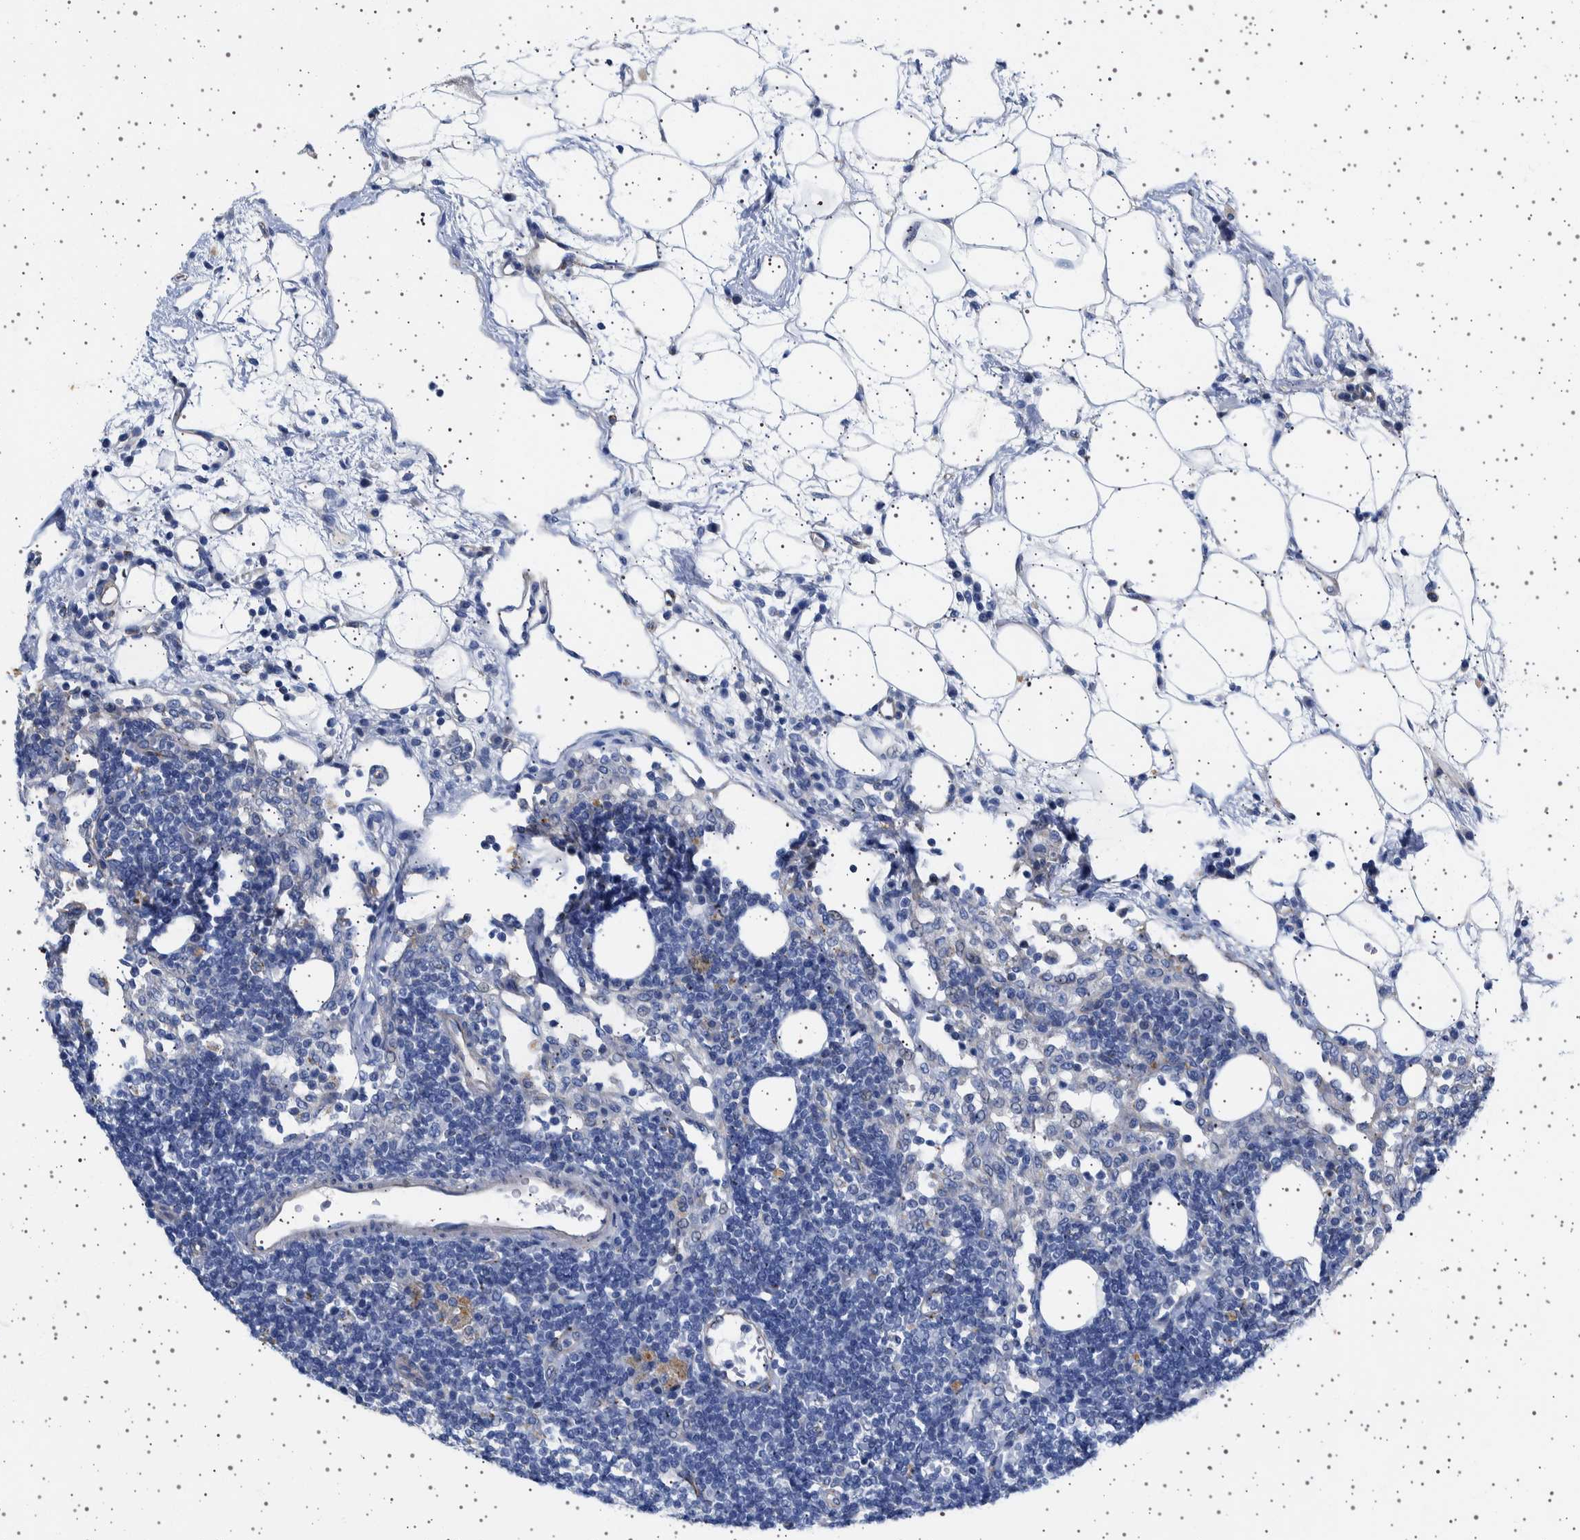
{"staining": {"intensity": "negative", "quantity": "none", "location": "none"}, "tissue": "lymph node", "cell_type": "Germinal center cells", "image_type": "normal", "snomed": [{"axis": "morphology", "description": "Normal tissue, NOS"}, {"axis": "morphology", "description": "Carcinoid, malignant, NOS"}, {"axis": "topography", "description": "Lymph node"}], "caption": "The IHC histopathology image has no significant positivity in germinal center cells of lymph node. (Immunohistochemistry (ihc), brightfield microscopy, high magnification).", "gene": "SEPTIN4", "patient": {"sex": "male", "age": 47}}